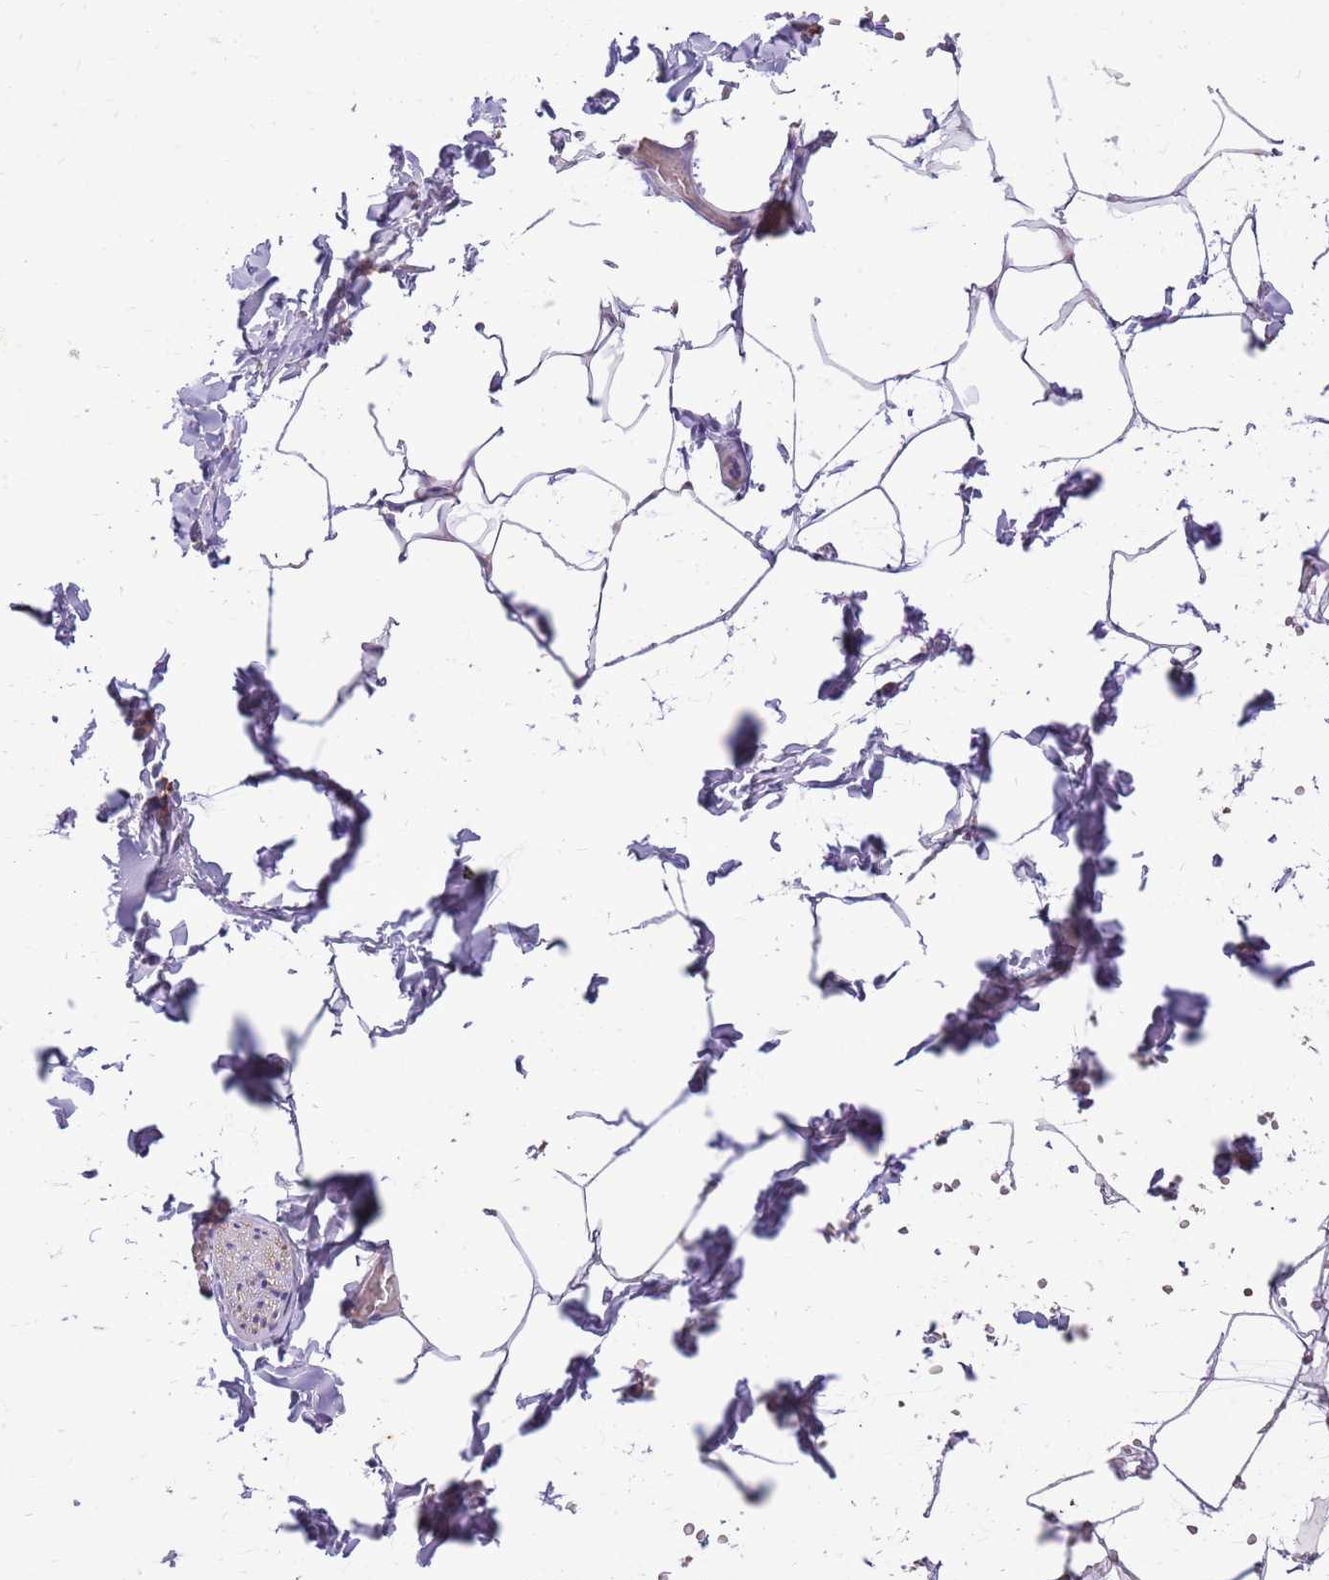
{"staining": {"intensity": "negative", "quantity": "none", "location": "none"}, "tissue": "adipose tissue", "cell_type": "Adipocytes", "image_type": "normal", "snomed": [{"axis": "morphology", "description": "Normal tissue, NOS"}, {"axis": "topography", "description": "Gallbladder"}, {"axis": "topography", "description": "Peripheral nerve tissue"}], "caption": "Adipocytes show no significant protein staining in normal adipose tissue. Nuclei are stained in blue.", "gene": "WDR90", "patient": {"sex": "male", "age": 38}}